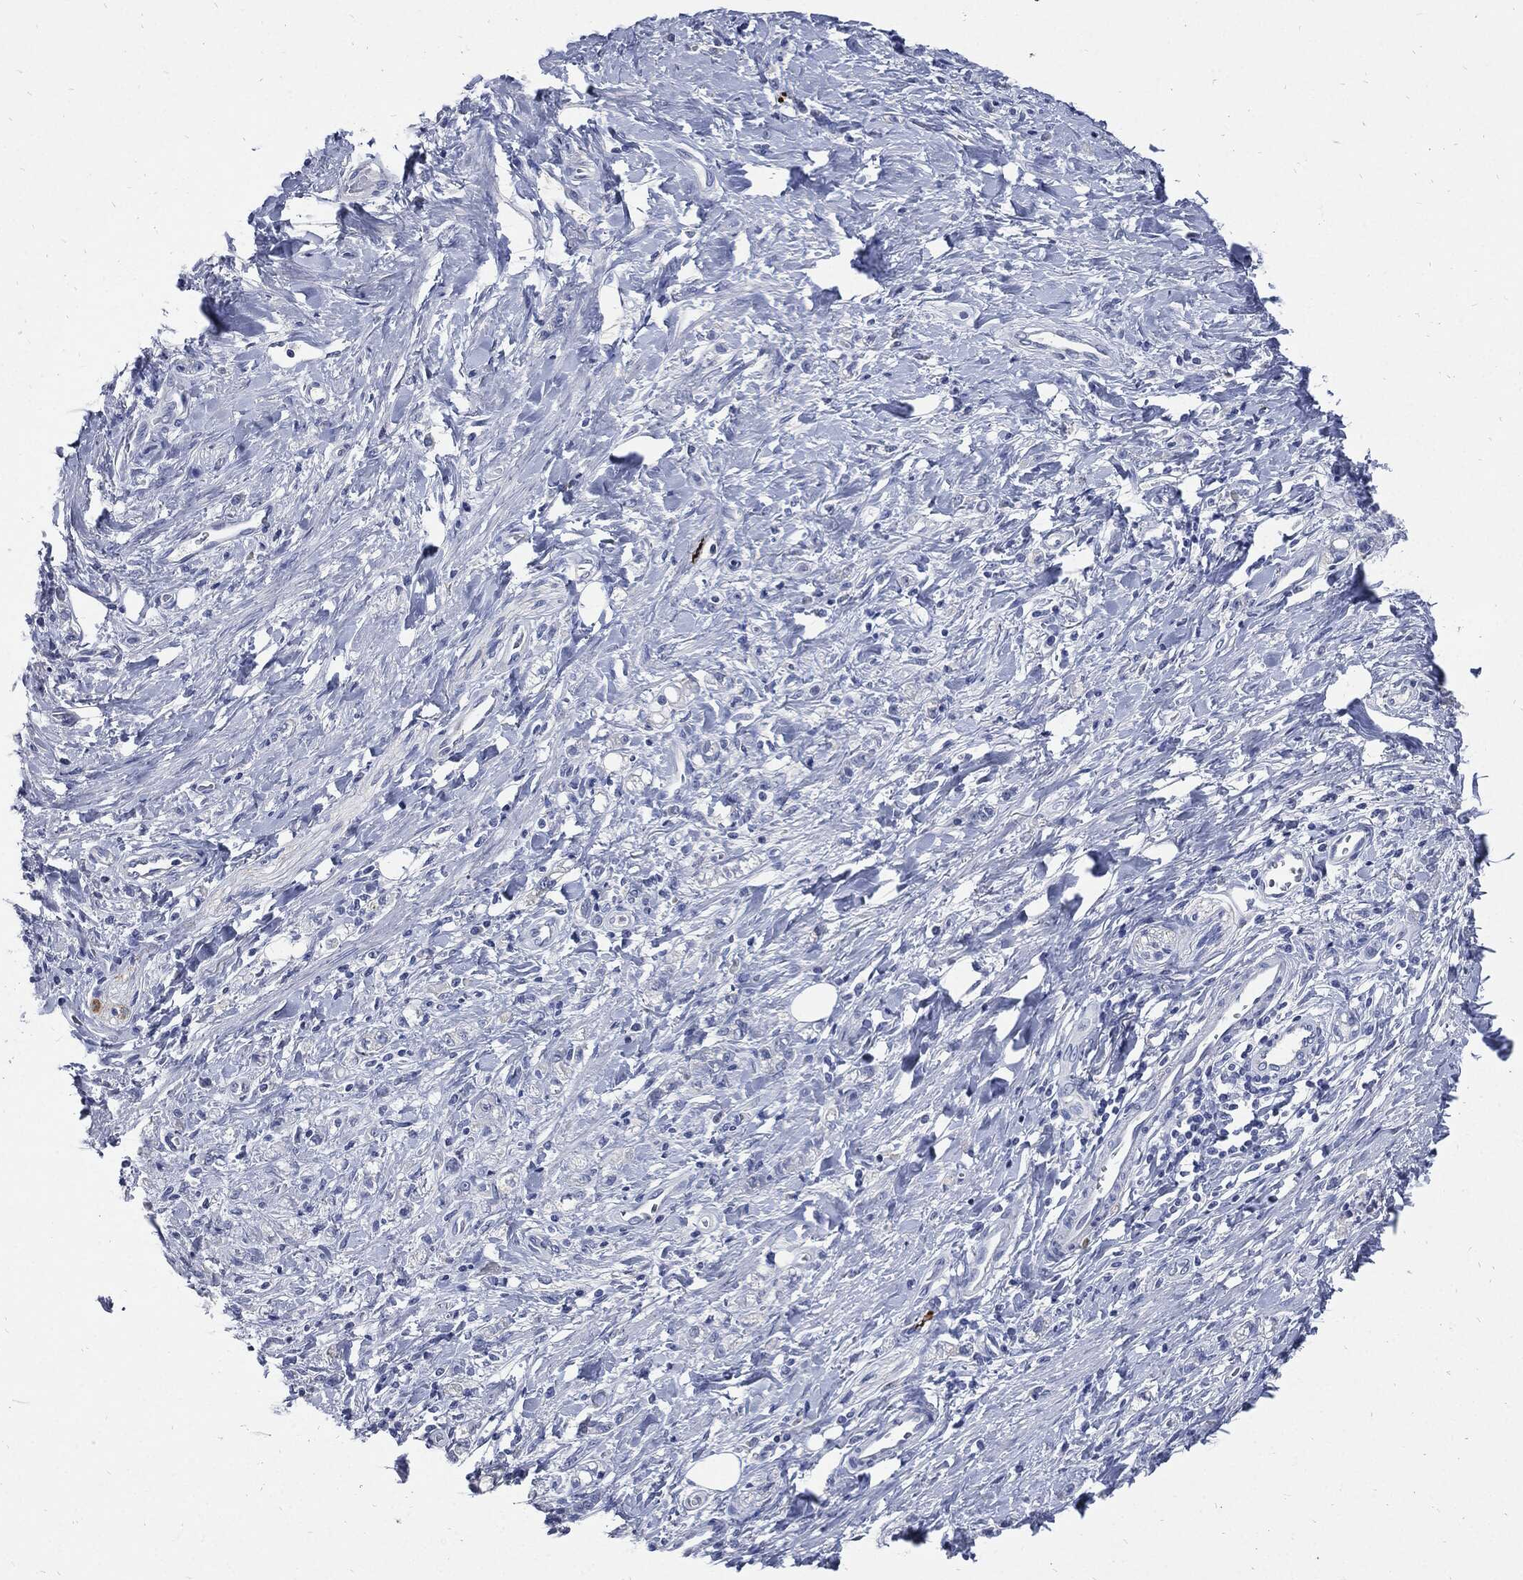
{"staining": {"intensity": "negative", "quantity": "none", "location": "none"}, "tissue": "stomach cancer", "cell_type": "Tumor cells", "image_type": "cancer", "snomed": [{"axis": "morphology", "description": "Adenocarcinoma, NOS"}, {"axis": "topography", "description": "Stomach"}], "caption": "High power microscopy histopathology image of an immunohistochemistry (IHC) micrograph of stomach cancer, revealing no significant staining in tumor cells. (DAB (3,3'-diaminobenzidine) immunohistochemistry, high magnification).", "gene": "CPE", "patient": {"sex": "male", "age": 77}}